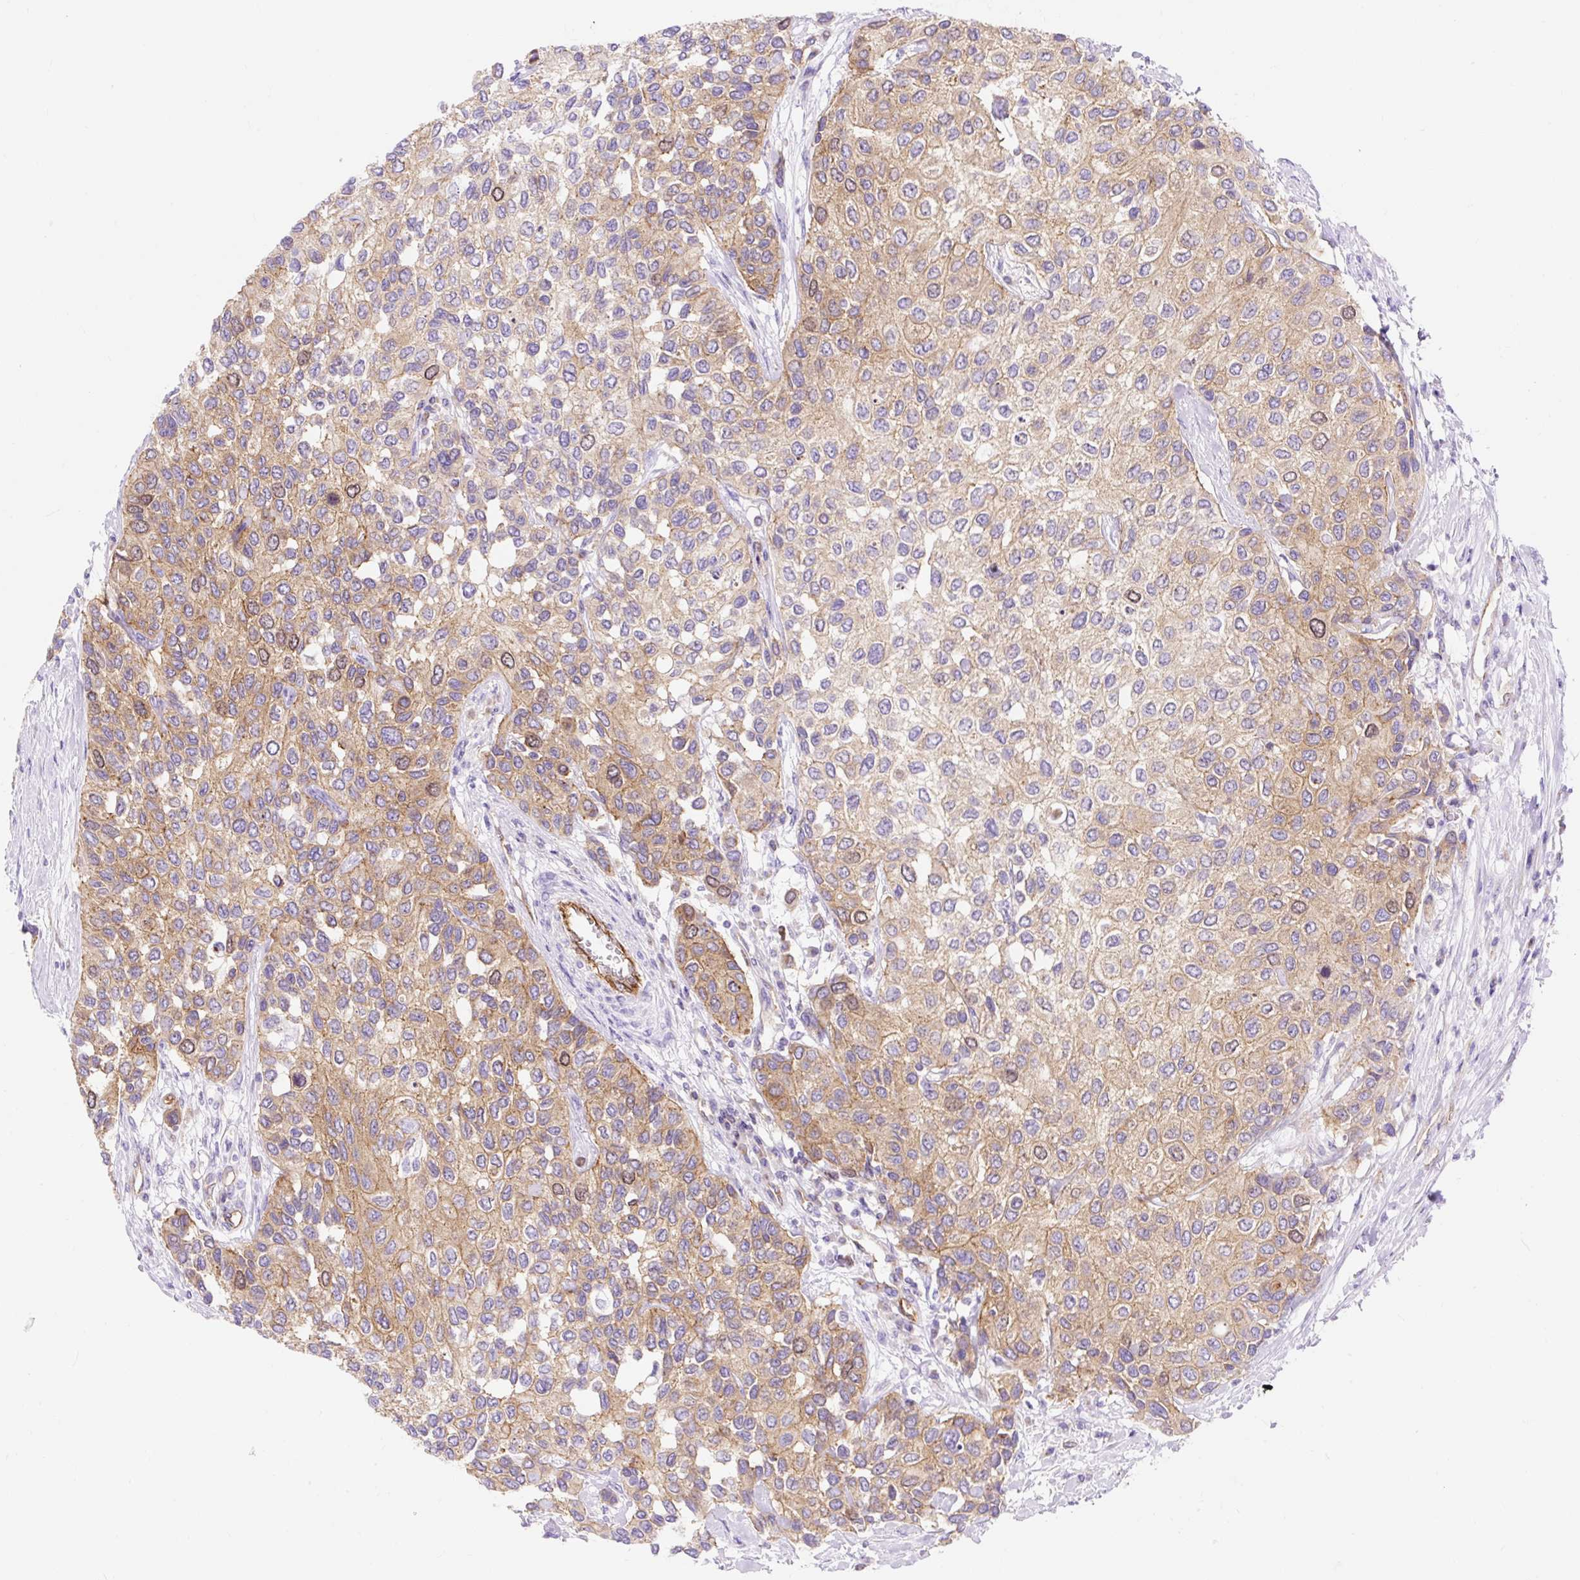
{"staining": {"intensity": "moderate", "quantity": "25%-75%", "location": "cytoplasmic/membranous"}, "tissue": "urothelial cancer", "cell_type": "Tumor cells", "image_type": "cancer", "snomed": [{"axis": "morphology", "description": "Normal tissue, NOS"}, {"axis": "morphology", "description": "Urothelial carcinoma, High grade"}, {"axis": "topography", "description": "Vascular tissue"}, {"axis": "topography", "description": "Urinary bladder"}], "caption": "An IHC photomicrograph of neoplastic tissue is shown. Protein staining in brown shows moderate cytoplasmic/membranous positivity in high-grade urothelial carcinoma within tumor cells.", "gene": "HIP1R", "patient": {"sex": "female", "age": 56}}